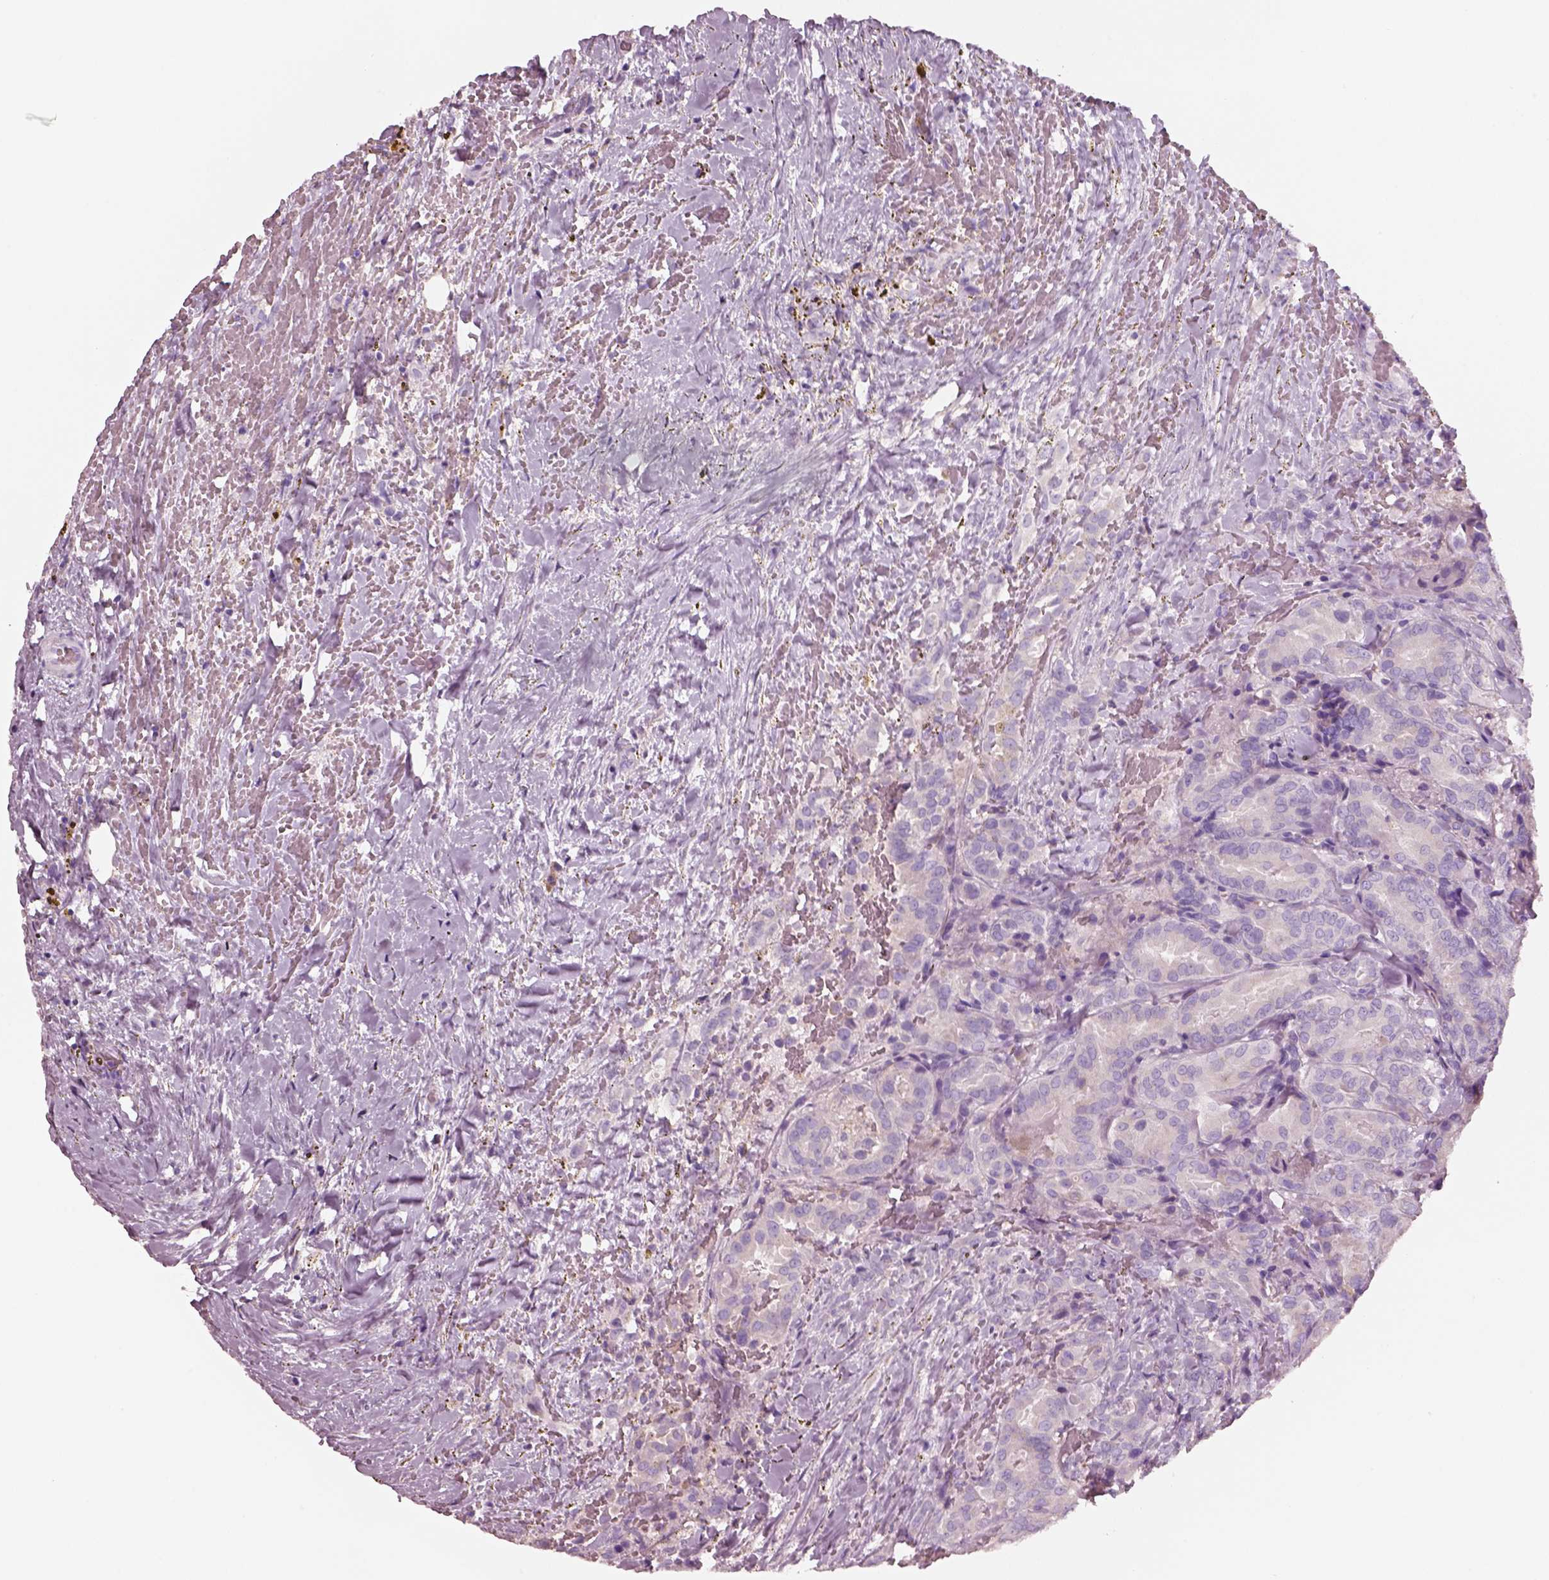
{"staining": {"intensity": "negative", "quantity": "none", "location": "none"}, "tissue": "thyroid cancer", "cell_type": "Tumor cells", "image_type": "cancer", "snomed": [{"axis": "morphology", "description": "Papillary adenocarcinoma, NOS"}, {"axis": "topography", "description": "Thyroid gland"}], "caption": "High magnification brightfield microscopy of thyroid cancer stained with DAB (brown) and counterstained with hematoxylin (blue): tumor cells show no significant staining. (DAB (3,3'-diaminobenzidine) immunohistochemistry (IHC) visualized using brightfield microscopy, high magnification).", "gene": "PNOC", "patient": {"sex": "male", "age": 61}}